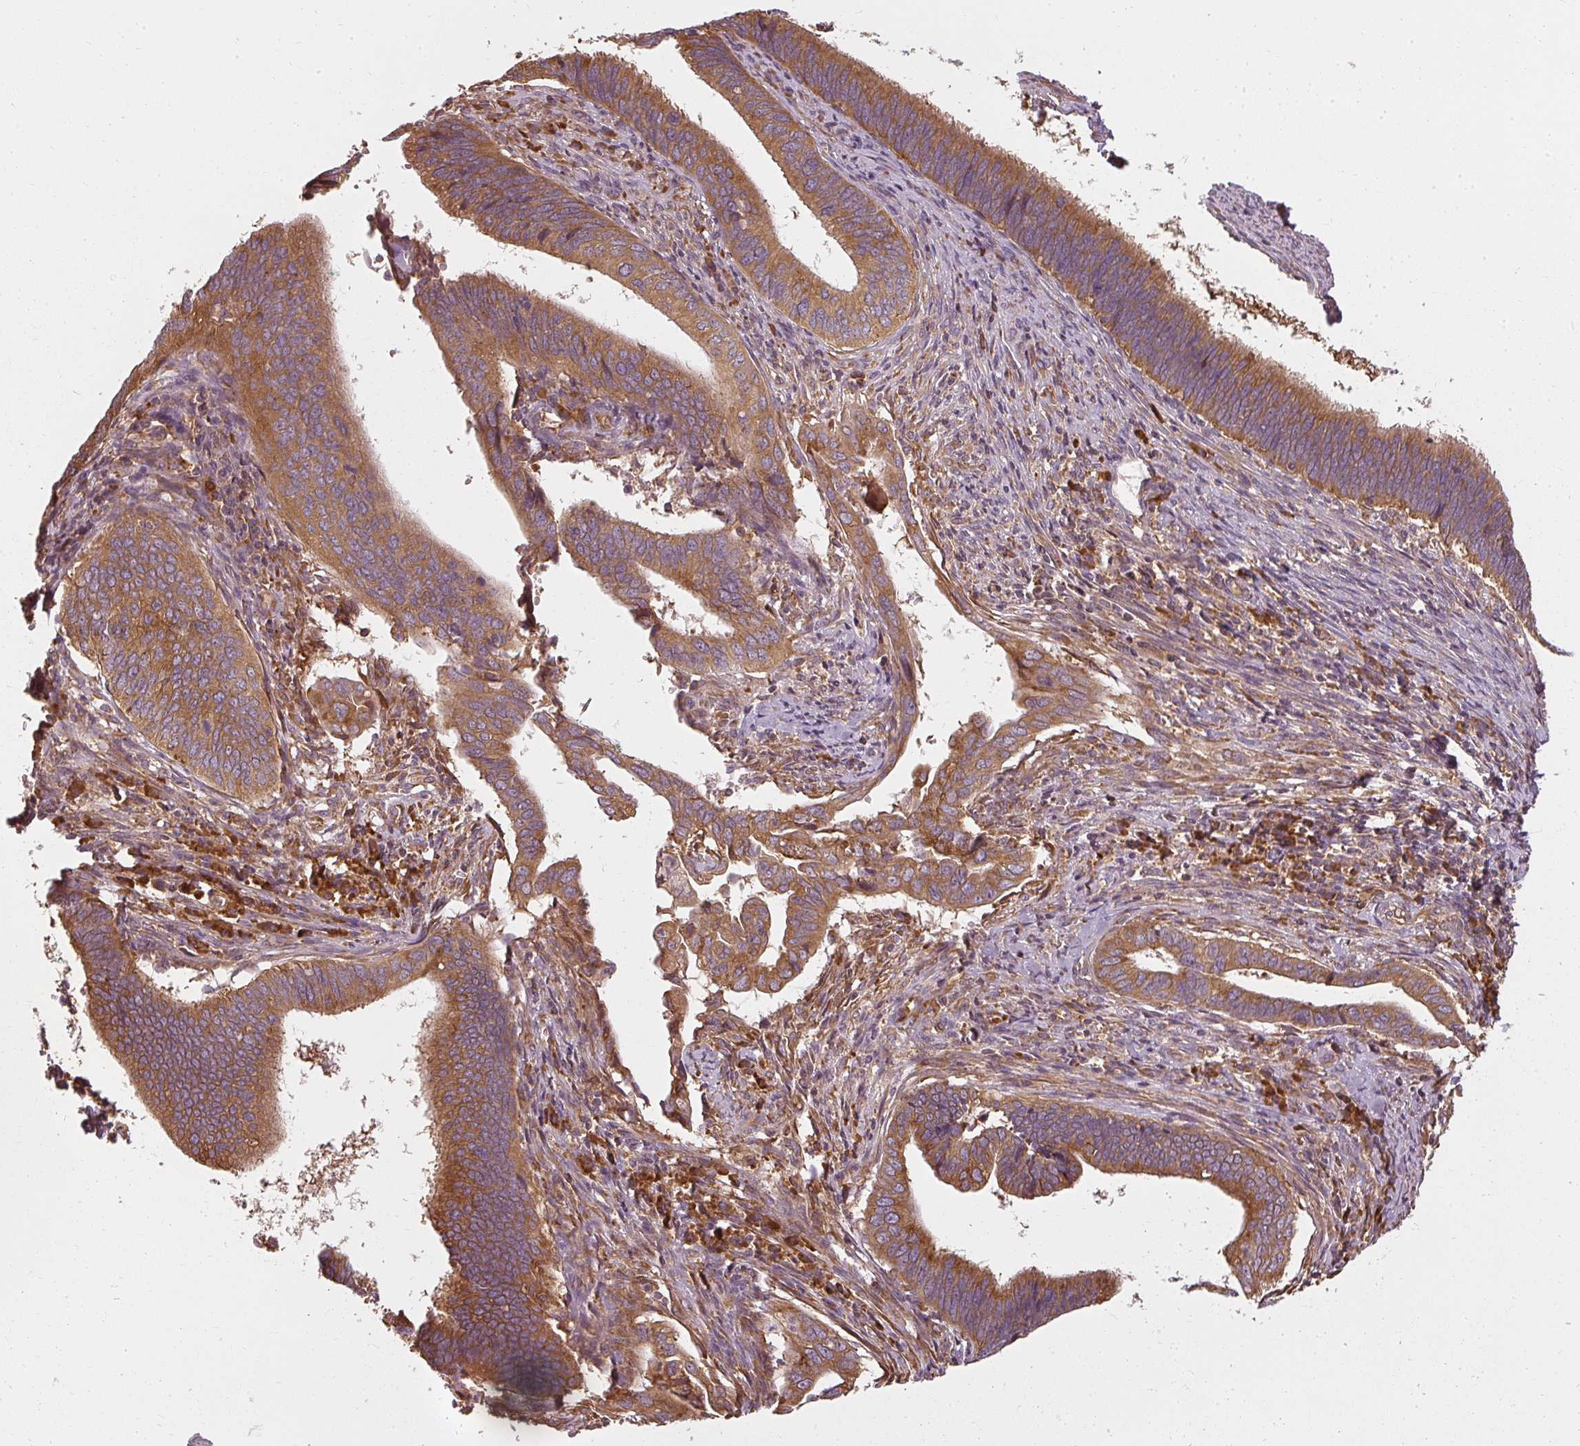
{"staining": {"intensity": "strong", "quantity": ">75%", "location": "cytoplasmic/membranous"}, "tissue": "cervical cancer", "cell_type": "Tumor cells", "image_type": "cancer", "snomed": [{"axis": "morphology", "description": "Adenocarcinoma, NOS"}, {"axis": "topography", "description": "Cervix"}], "caption": "Immunohistochemical staining of cervical cancer displays high levels of strong cytoplasmic/membranous expression in approximately >75% of tumor cells. (DAB (3,3'-diaminobenzidine) IHC with brightfield microscopy, high magnification).", "gene": "RPL24", "patient": {"sex": "female", "age": 42}}